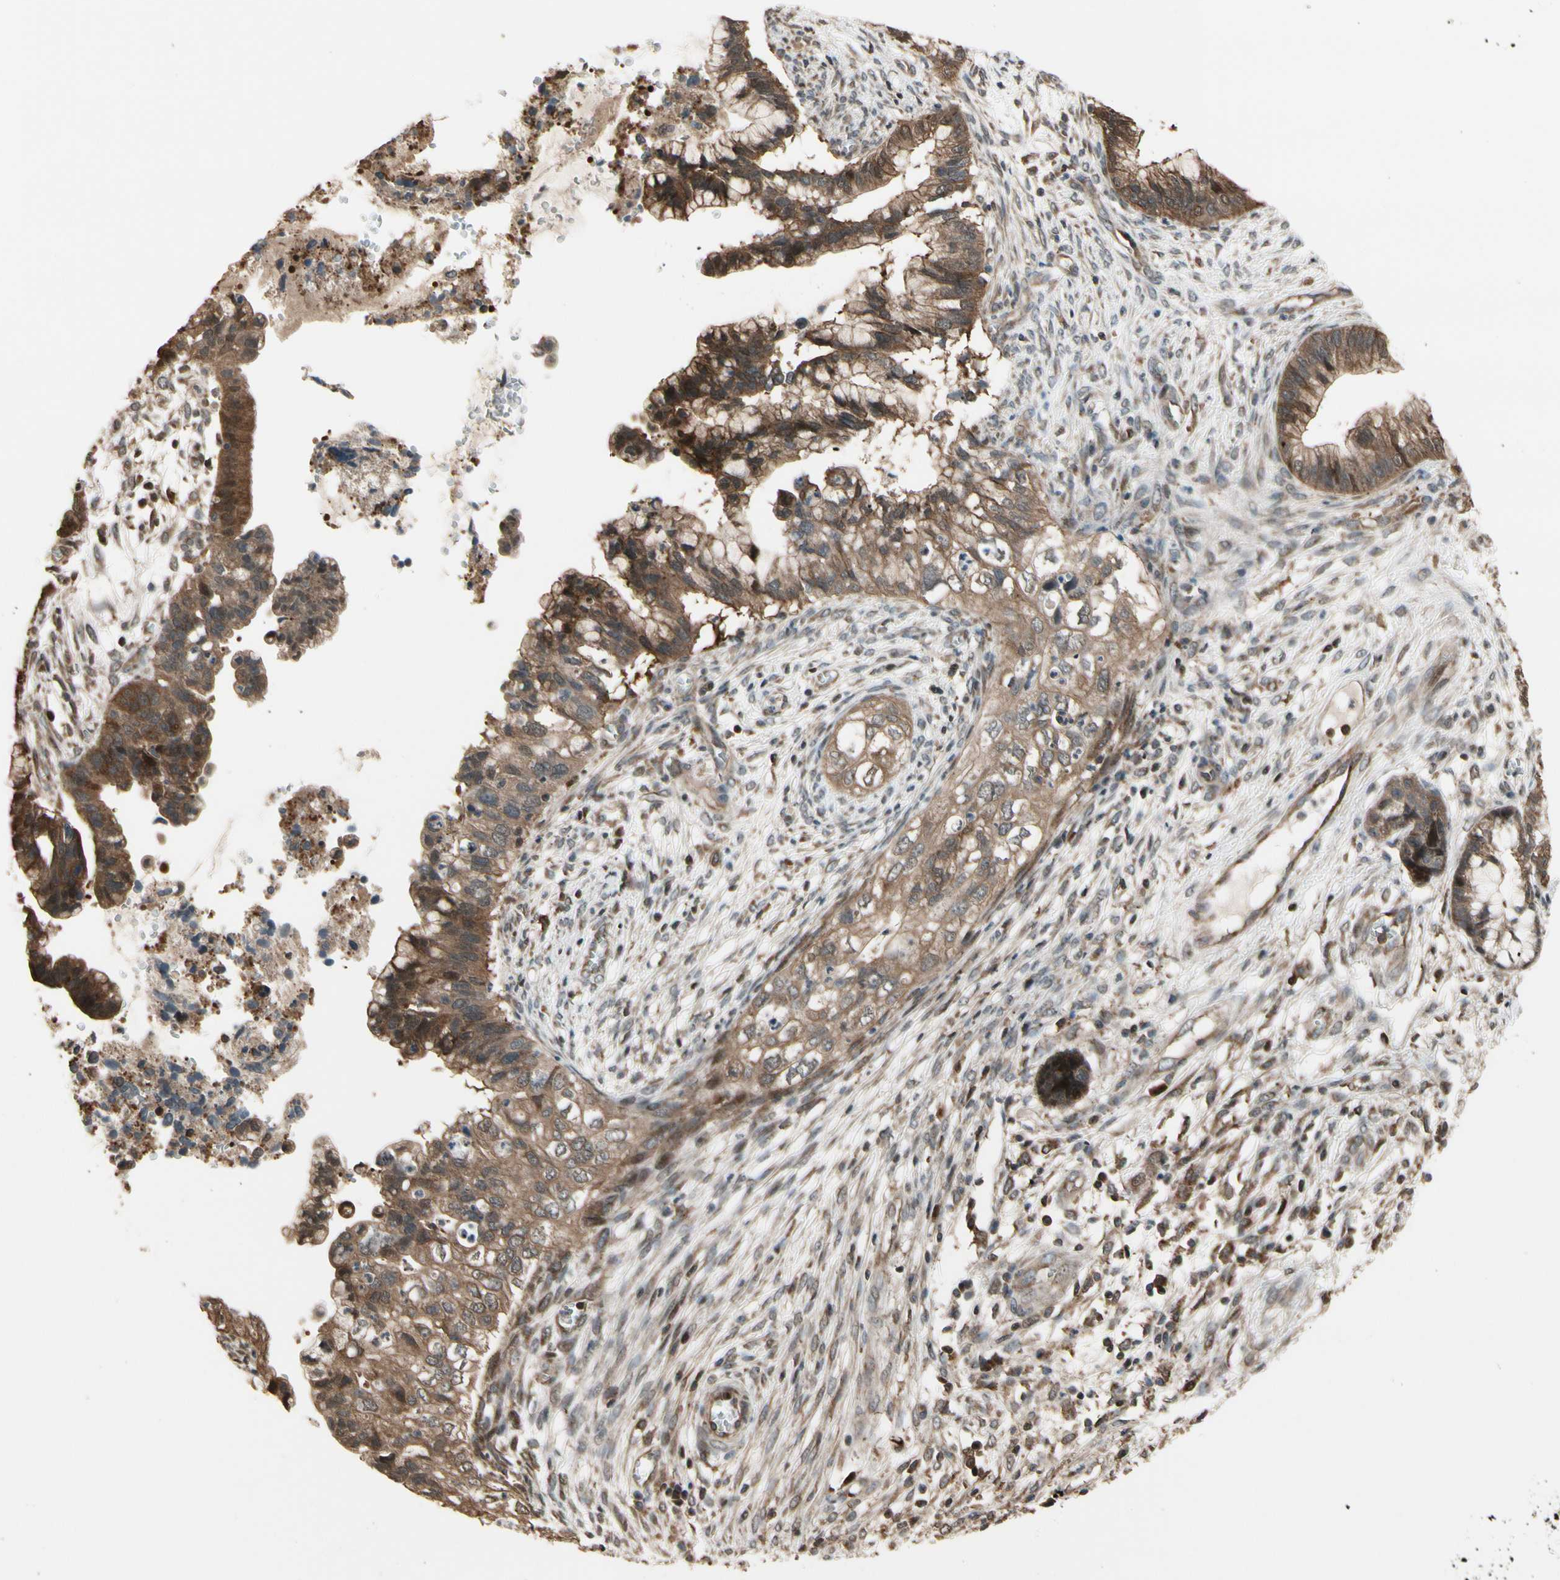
{"staining": {"intensity": "moderate", "quantity": "<25%", "location": "cytoplasmic/membranous"}, "tissue": "cervical cancer", "cell_type": "Tumor cells", "image_type": "cancer", "snomed": [{"axis": "morphology", "description": "Adenocarcinoma, NOS"}, {"axis": "topography", "description": "Cervix"}], "caption": "Immunohistochemical staining of human cervical cancer exhibits low levels of moderate cytoplasmic/membranous protein staining in about <25% of tumor cells.", "gene": "CSF1R", "patient": {"sex": "female", "age": 44}}